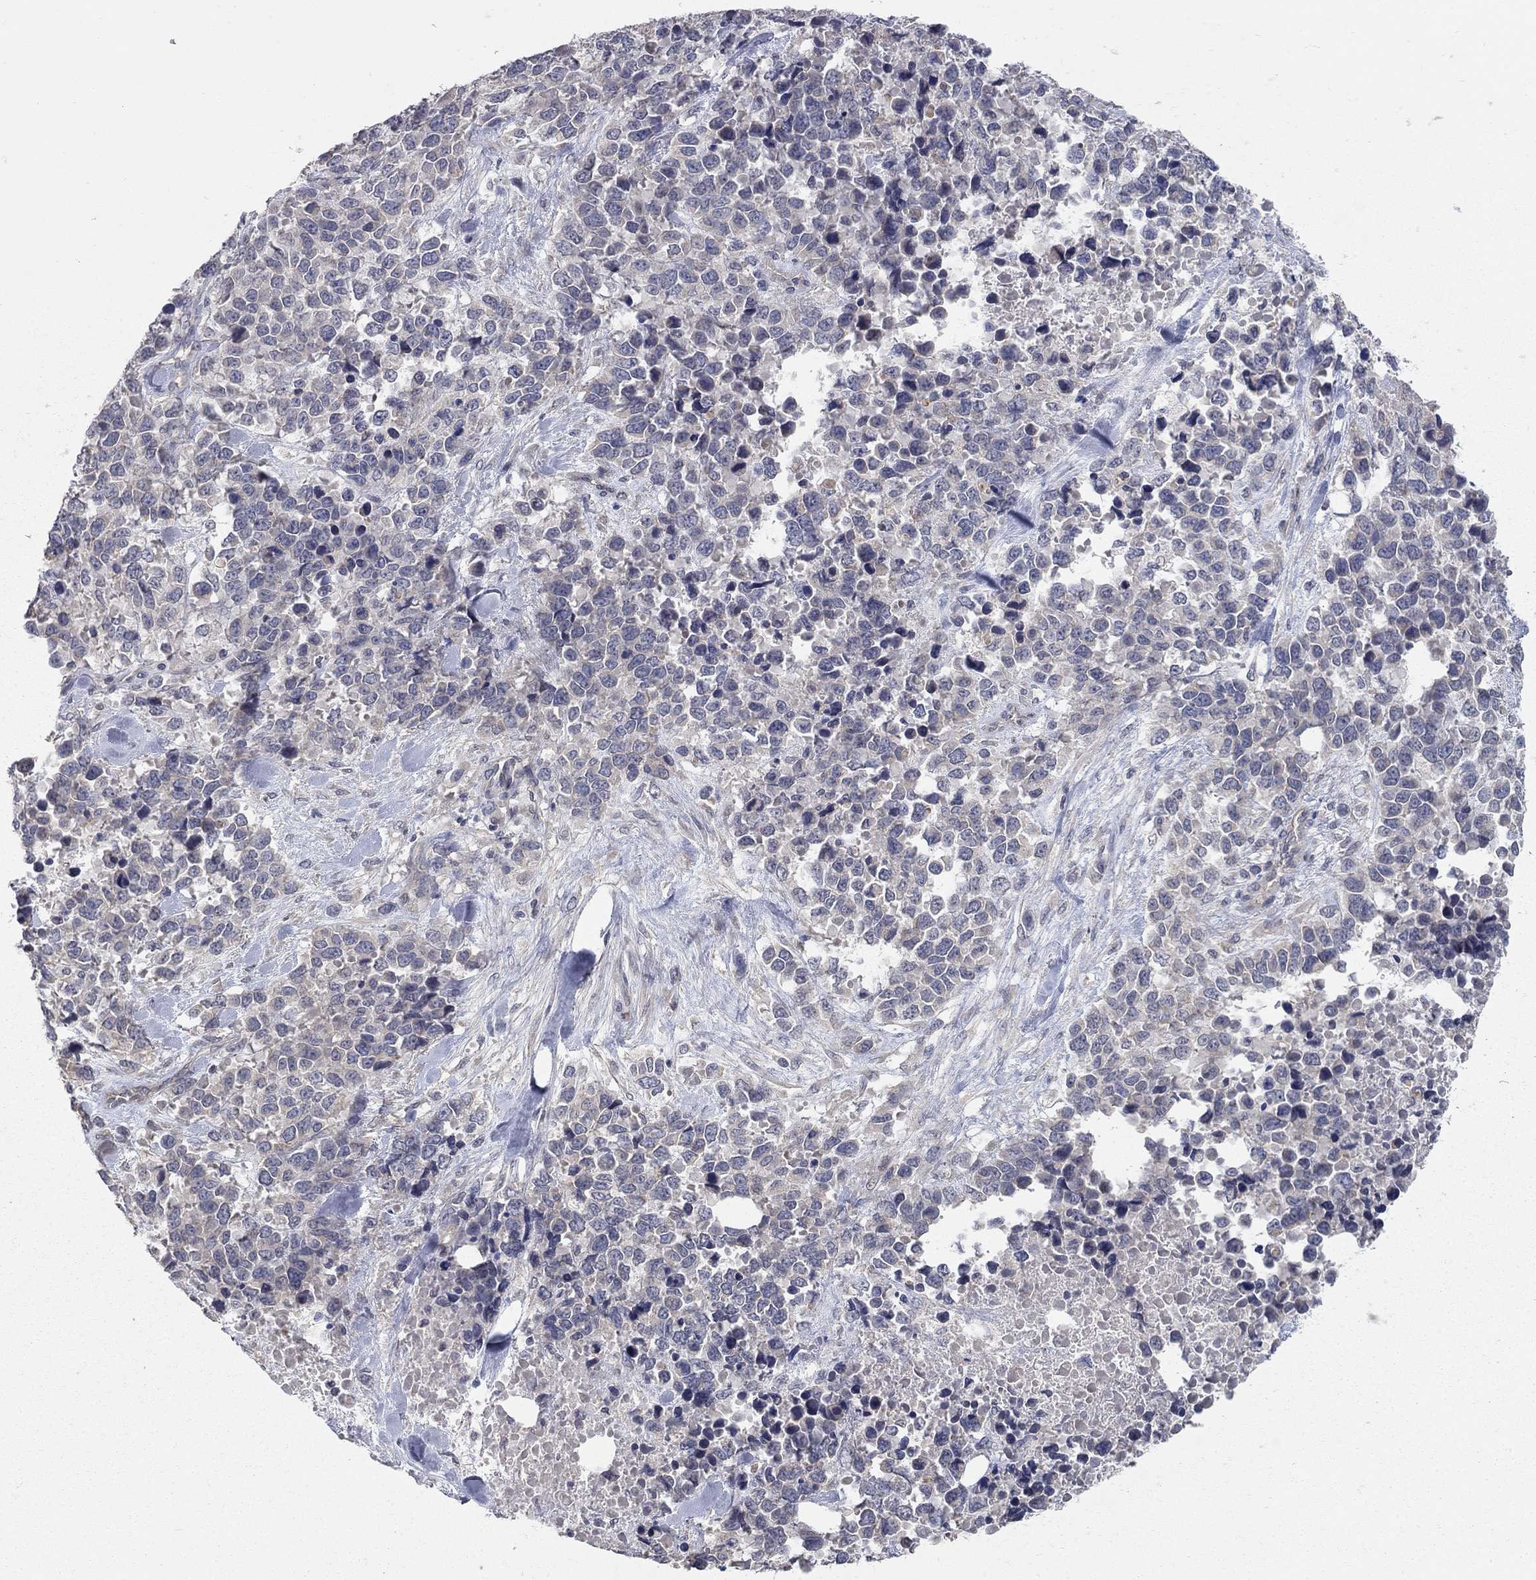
{"staining": {"intensity": "negative", "quantity": "none", "location": "none"}, "tissue": "melanoma", "cell_type": "Tumor cells", "image_type": "cancer", "snomed": [{"axis": "morphology", "description": "Malignant melanoma, Metastatic site"}, {"axis": "topography", "description": "Skin"}], "caption": "There is no significant positivity in tumor cells of melanoma.", "gene": "WASF3", "patient": {"sex": "male", "age": 84}}